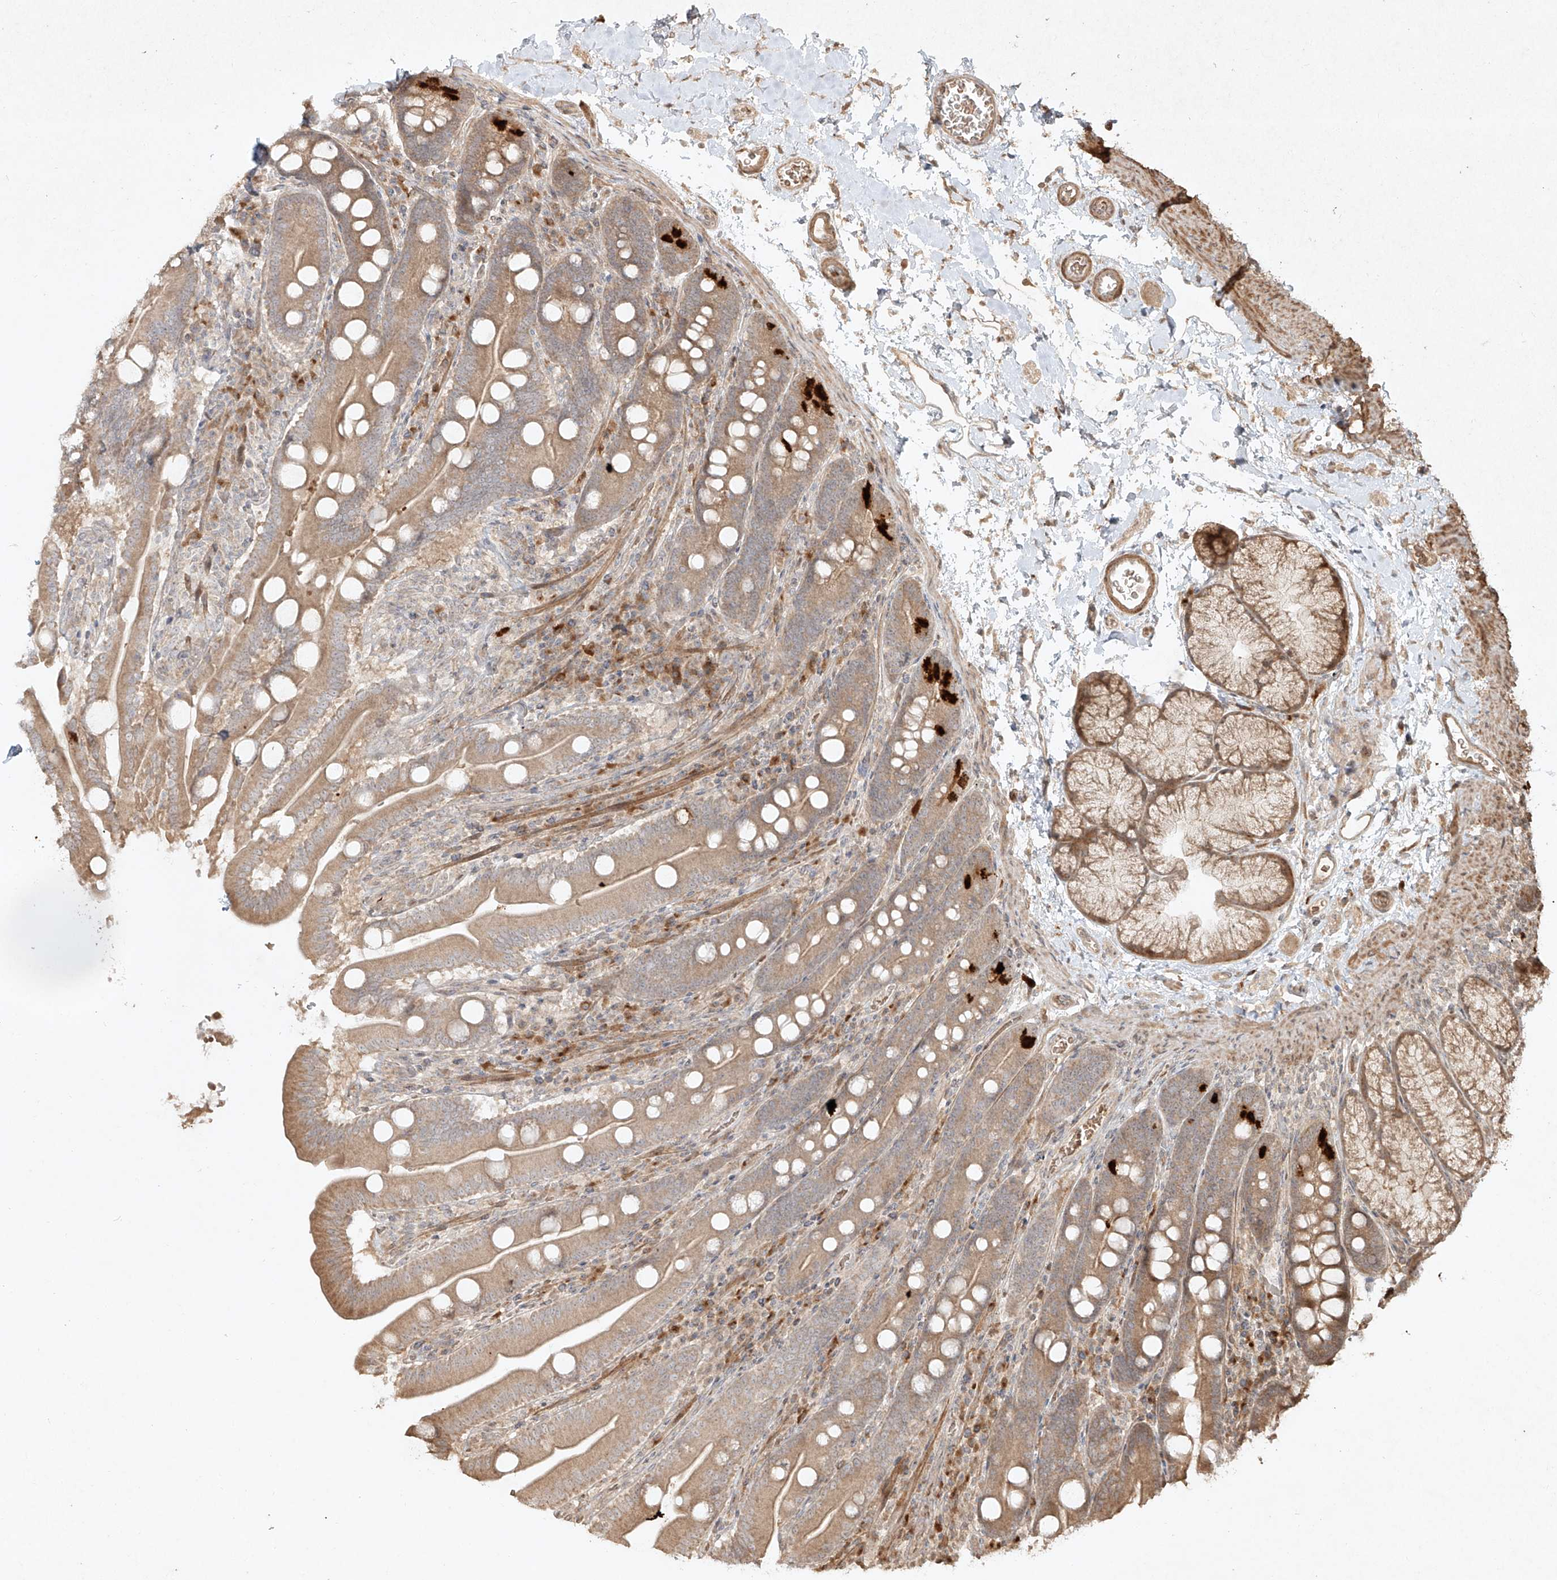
{"staining": {"intensity": "moderate", "quantity": ">75%", "location": "cytoplasmic/membranous"}, "tissue": "duodenum", "cell_type": "Glandular cells", "image_type": "normal", "snomed": [{"axis": "morphology", "description": "Normal tissue, NOS"}, {"axis": "topography", "description": "Duodenum"}], "caption": "DAB (3,3'-diaminobenzidine) immunohistochemical staining of benign human duodenum reveals moderate cytoplasmic/membranous protein staining in approximately >75% of glandular cells.", "gene": "CYYR1", "patient": {"sex": "male", "age": 35}}